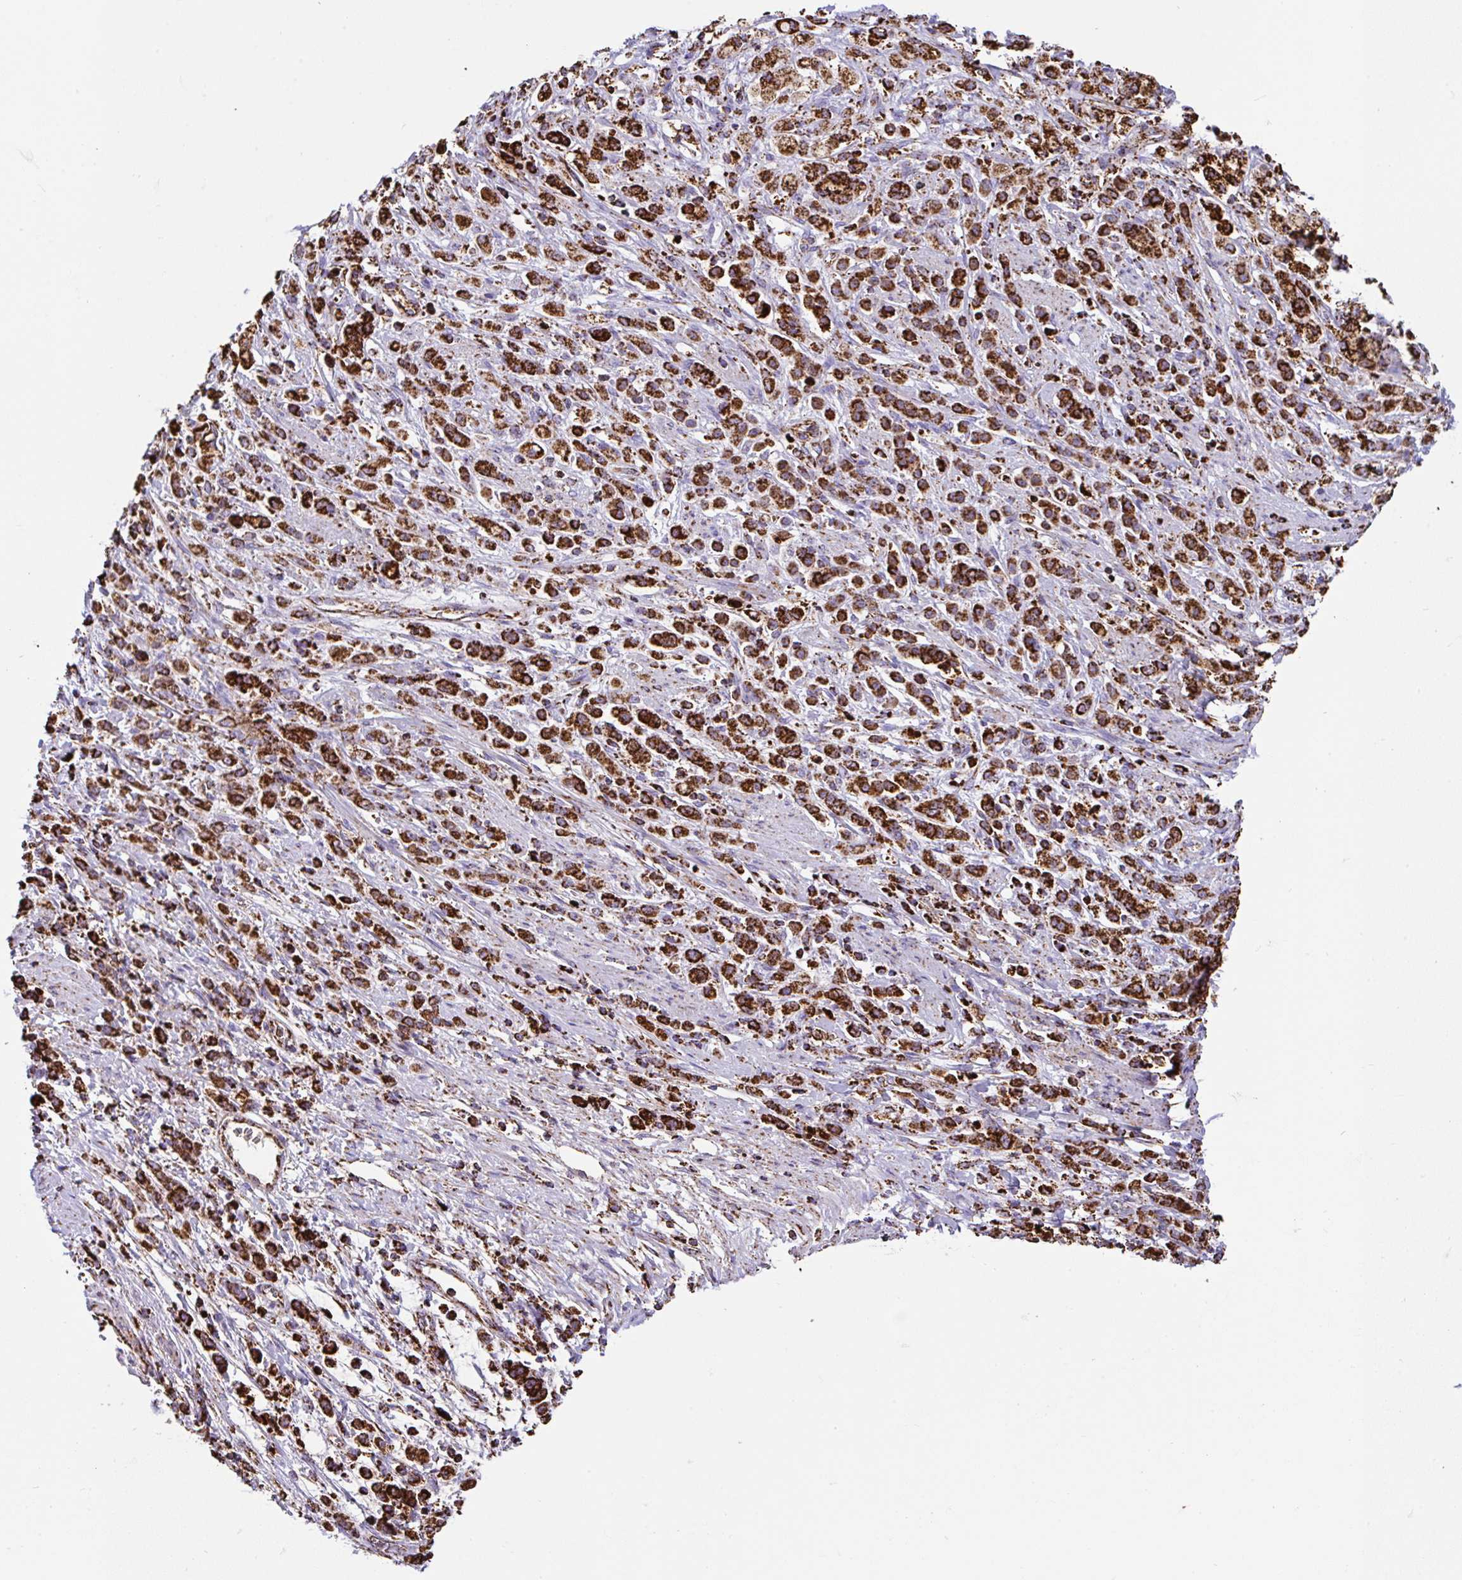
{"staining": {"intensity": "strong", "quantity": ">75%", "location": "cytoplasmic/membranous"}, "tissue": "stomach cancer", "cell_type": "Tumor cells", "image_type": "cancer", "snomed": [{"axis": "morphology", "description": "Adenocarcinoma, NOS"}, {"axis": "topography", "description": "Stomach"}], "caption": "Protein analysis of adenocarcinoma (stomach) tissue demonstrates strong cytoplasmic/membranous positivity in approximately >75% of tumor cells. (IHC, brightfield microscopy, high magnification).", "gene": "ANKRD33B", "patient": {"sex": "female", "age": 60}}